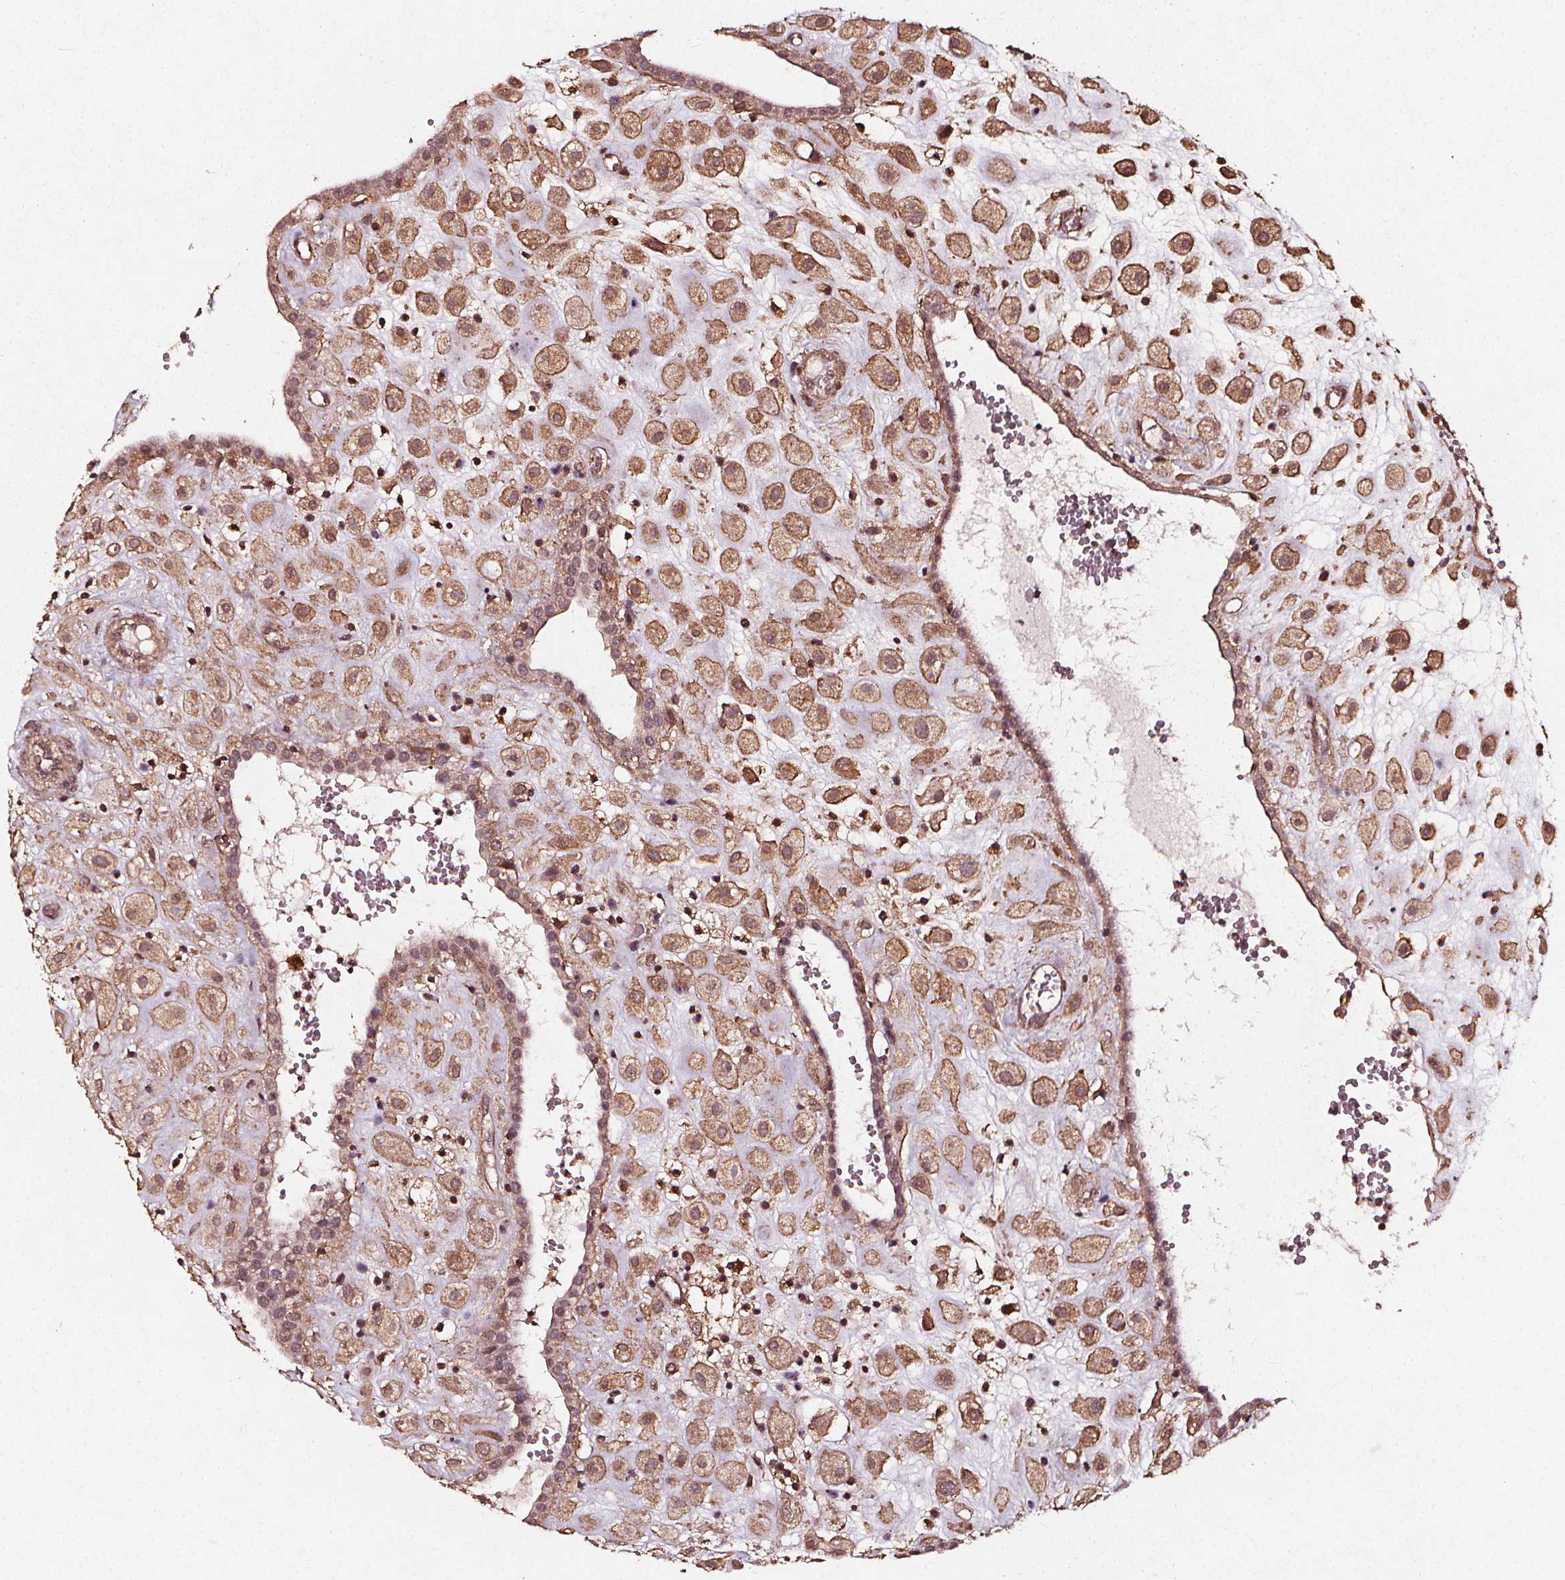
{"staining": {"intensity": "moderate", "quantity": ">75%", "location": "cytoplasmic/membranous"}, "tissue": "placenta", "cell_type": "Decidual cells", "image_type": "normal", "snomed": [{"axis": "morphology", "description": "Normal tissue, NOS"}, {"axis": "topography", "description": "Placenta"}], "caption": "Approximately >75% of decidual cells in benign placenta exhibit moderate cytoplasmic/membranous protein positivity as visualized by brown immunohistochemical staining.", "gene": "ABCA1", "patient": {"sex": "female", "age": 24}}